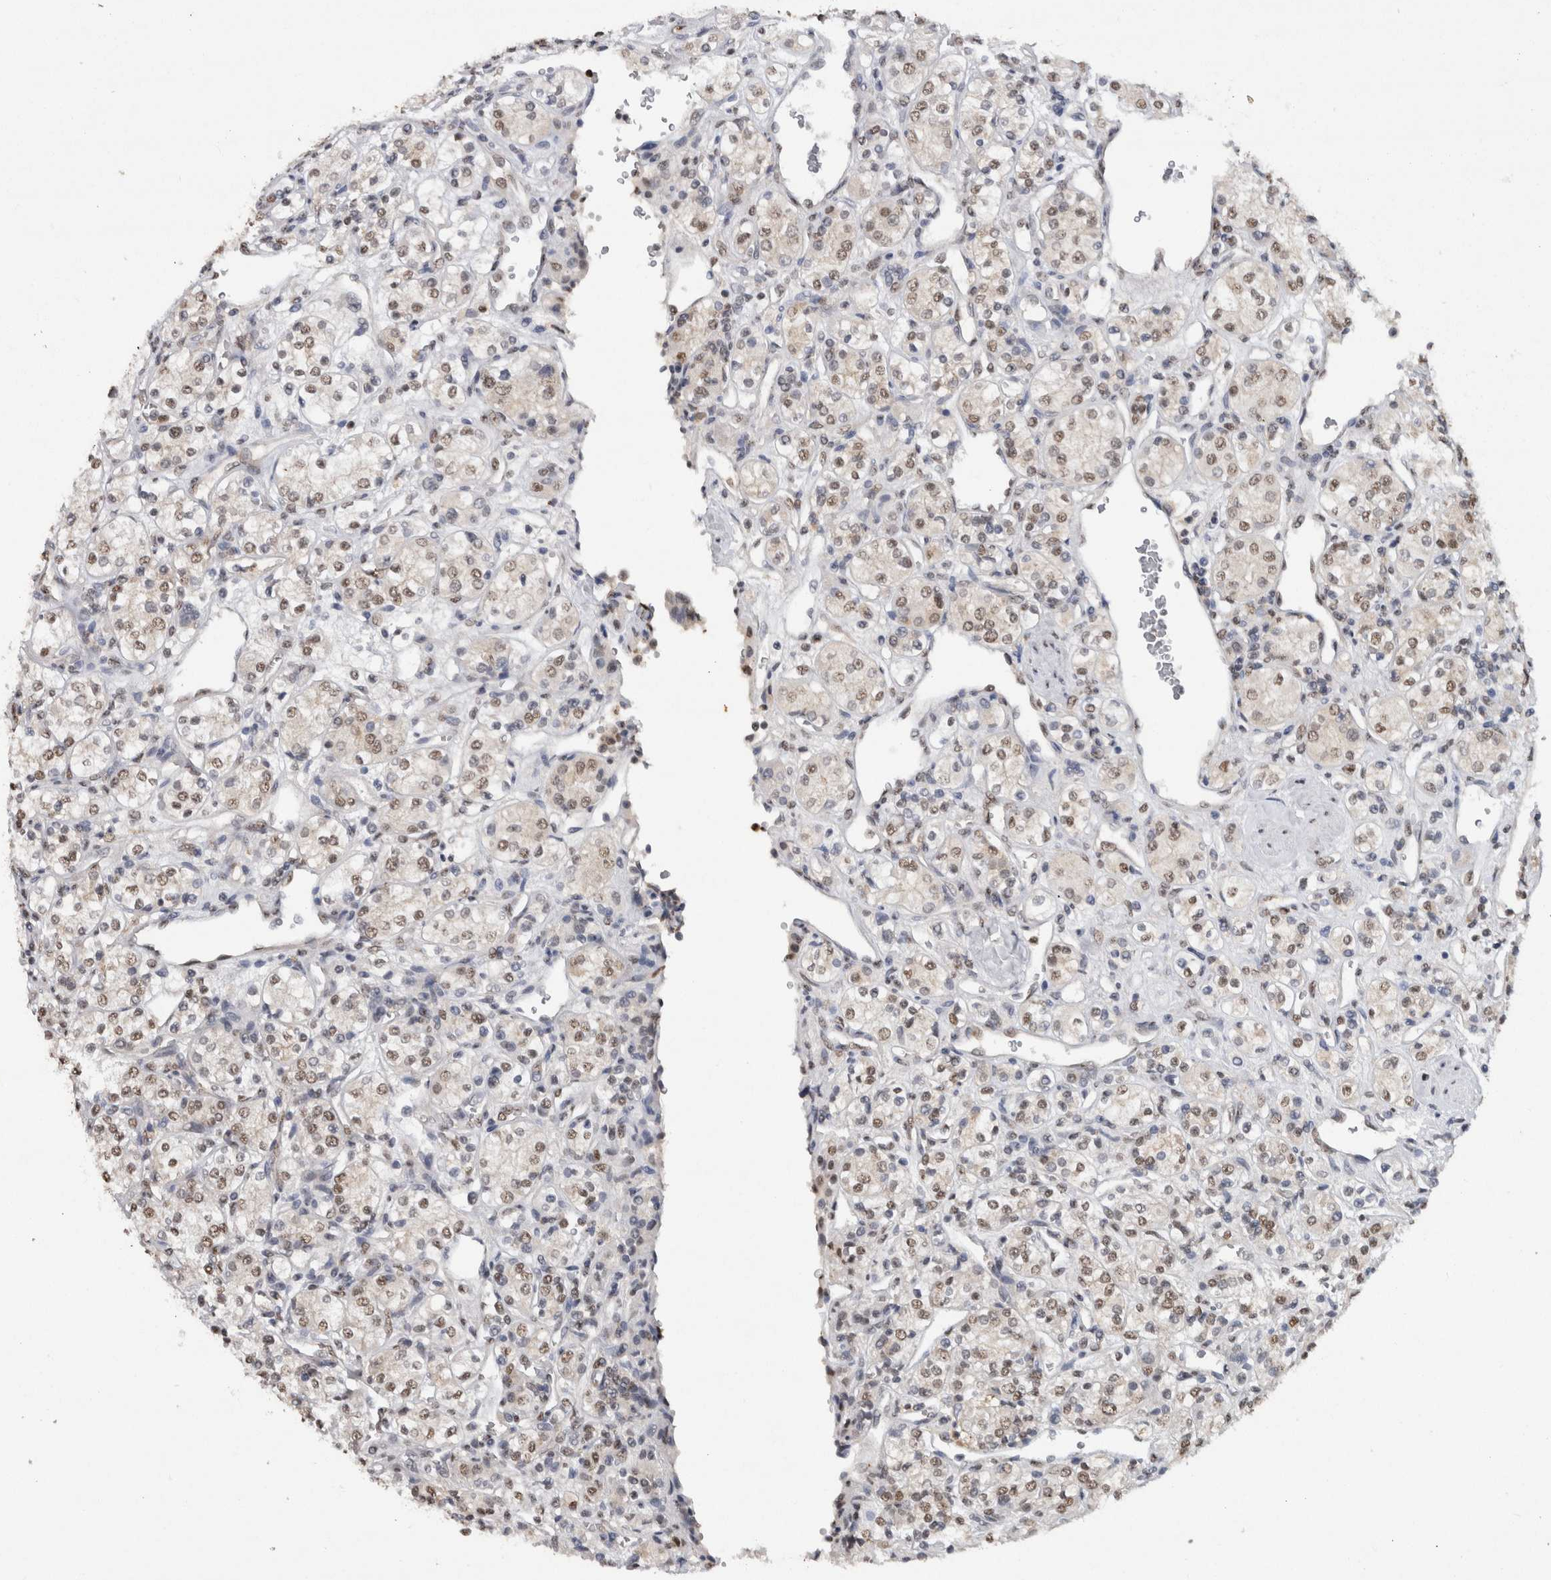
{"staining": {"intensity": "weak", "quantity": ">75%", "location": "nuclear"}, "tissue": "renal cancer", "cell_type": "Tumor cells", "image_type": "cancer", "snomed": [{"axis": "morphology", "description": "Adenocarcinoma, NOS"}, {"axis": "topography", "description": "Kidney"}], "caption": "Protein expression analysis of human adenocarcinoma (renal) reveals weak nuclear staining in approximately >75% of tumor cells.", "gene": "RPS6KA2", "patient": {"sex": "male", "age": 77}}